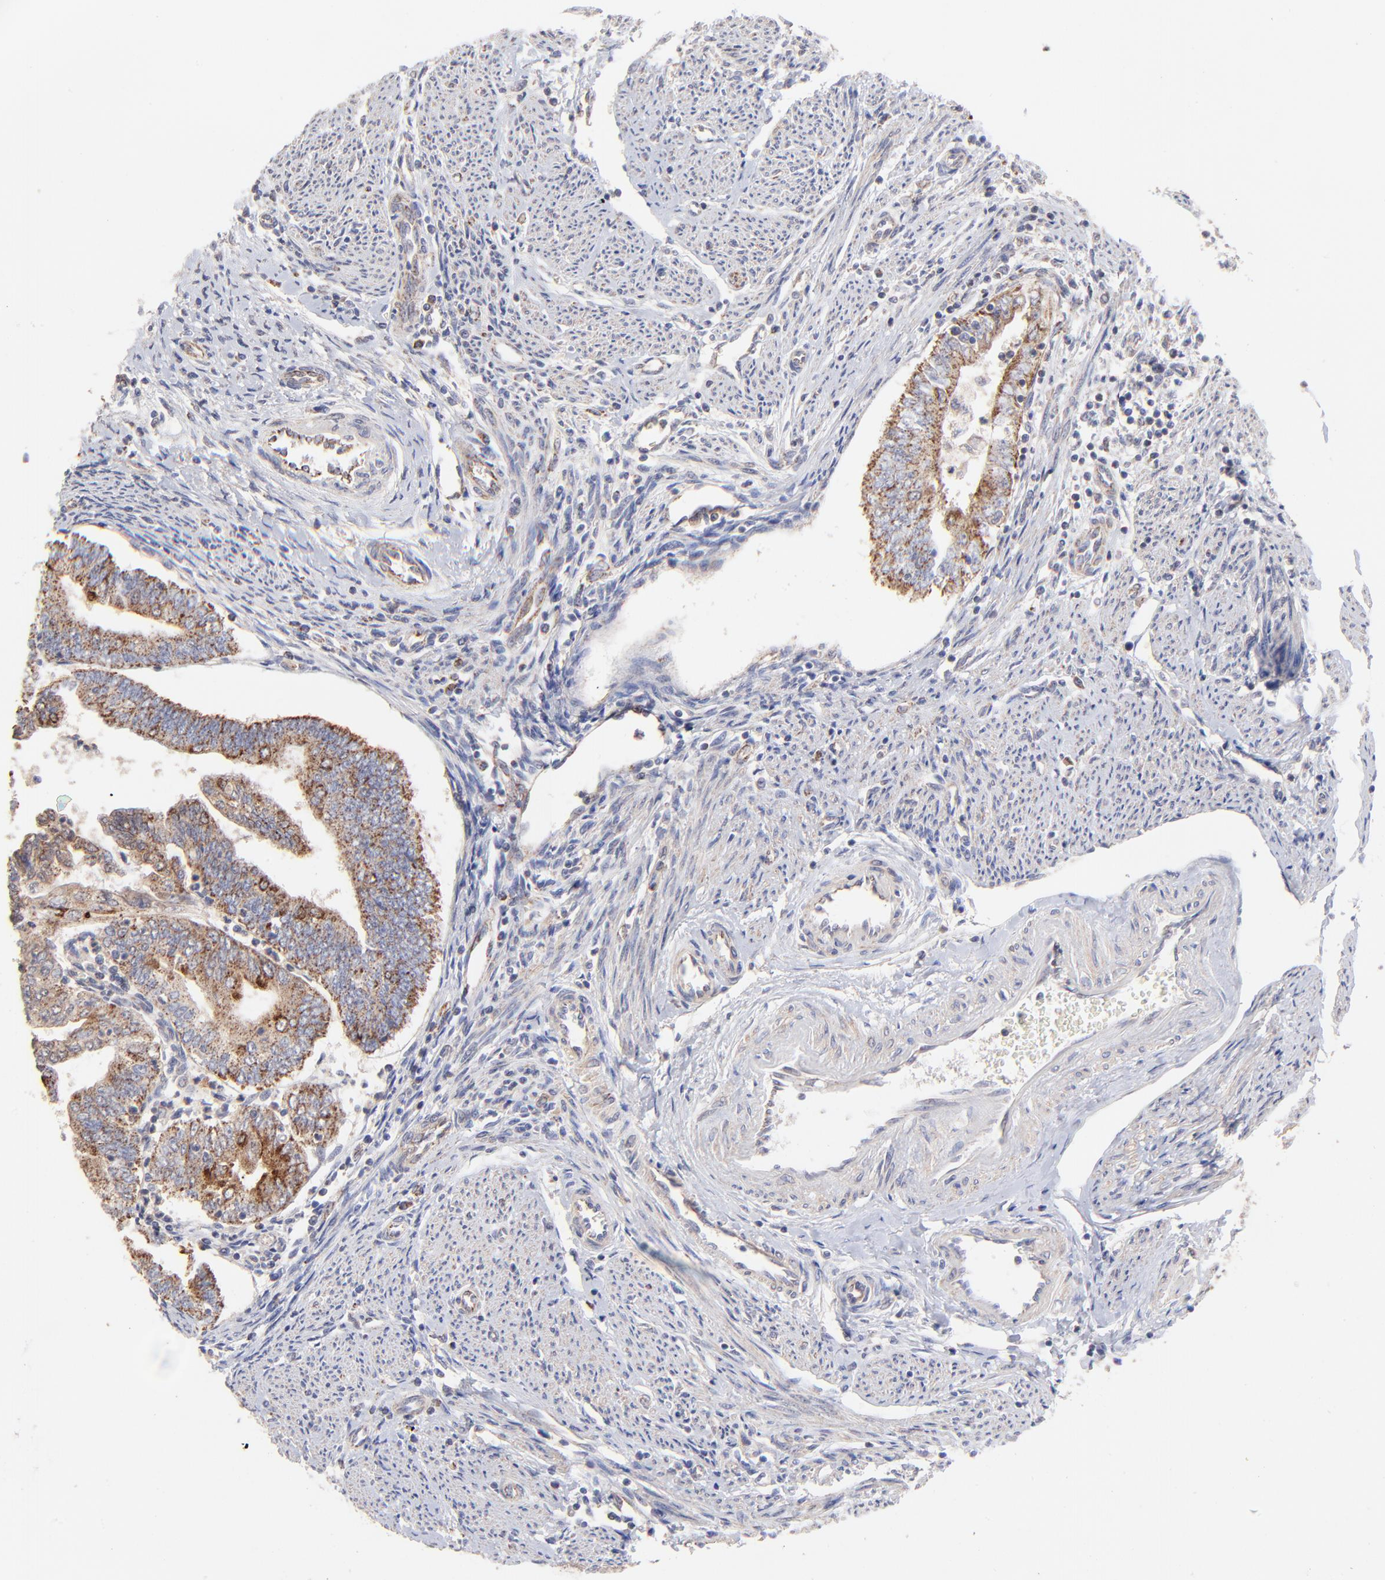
{"staining": {"intensity": "strong", "quantity": ">75%", "location": "cytoplasmic/membranous"}, "tissue": "endometrial cancer", "cell_type": "Tumor cells", "image_type": "cancer", "snomed": [{"axis": "morphology", "description": "Adenocarcinoma, NOS"}, {"axis": "topography", "description": "Endometrium"}], "caption": "Immunohistochemistry (IHC) (DAB) staining of human adenocarcinoma (endometrial) shows strong cytoplasmic/membranous protein expression in approximately >75% of tumor cells.", "gene": "BAIAP2L2", "patient": {"sex": "female", "age": 75}}